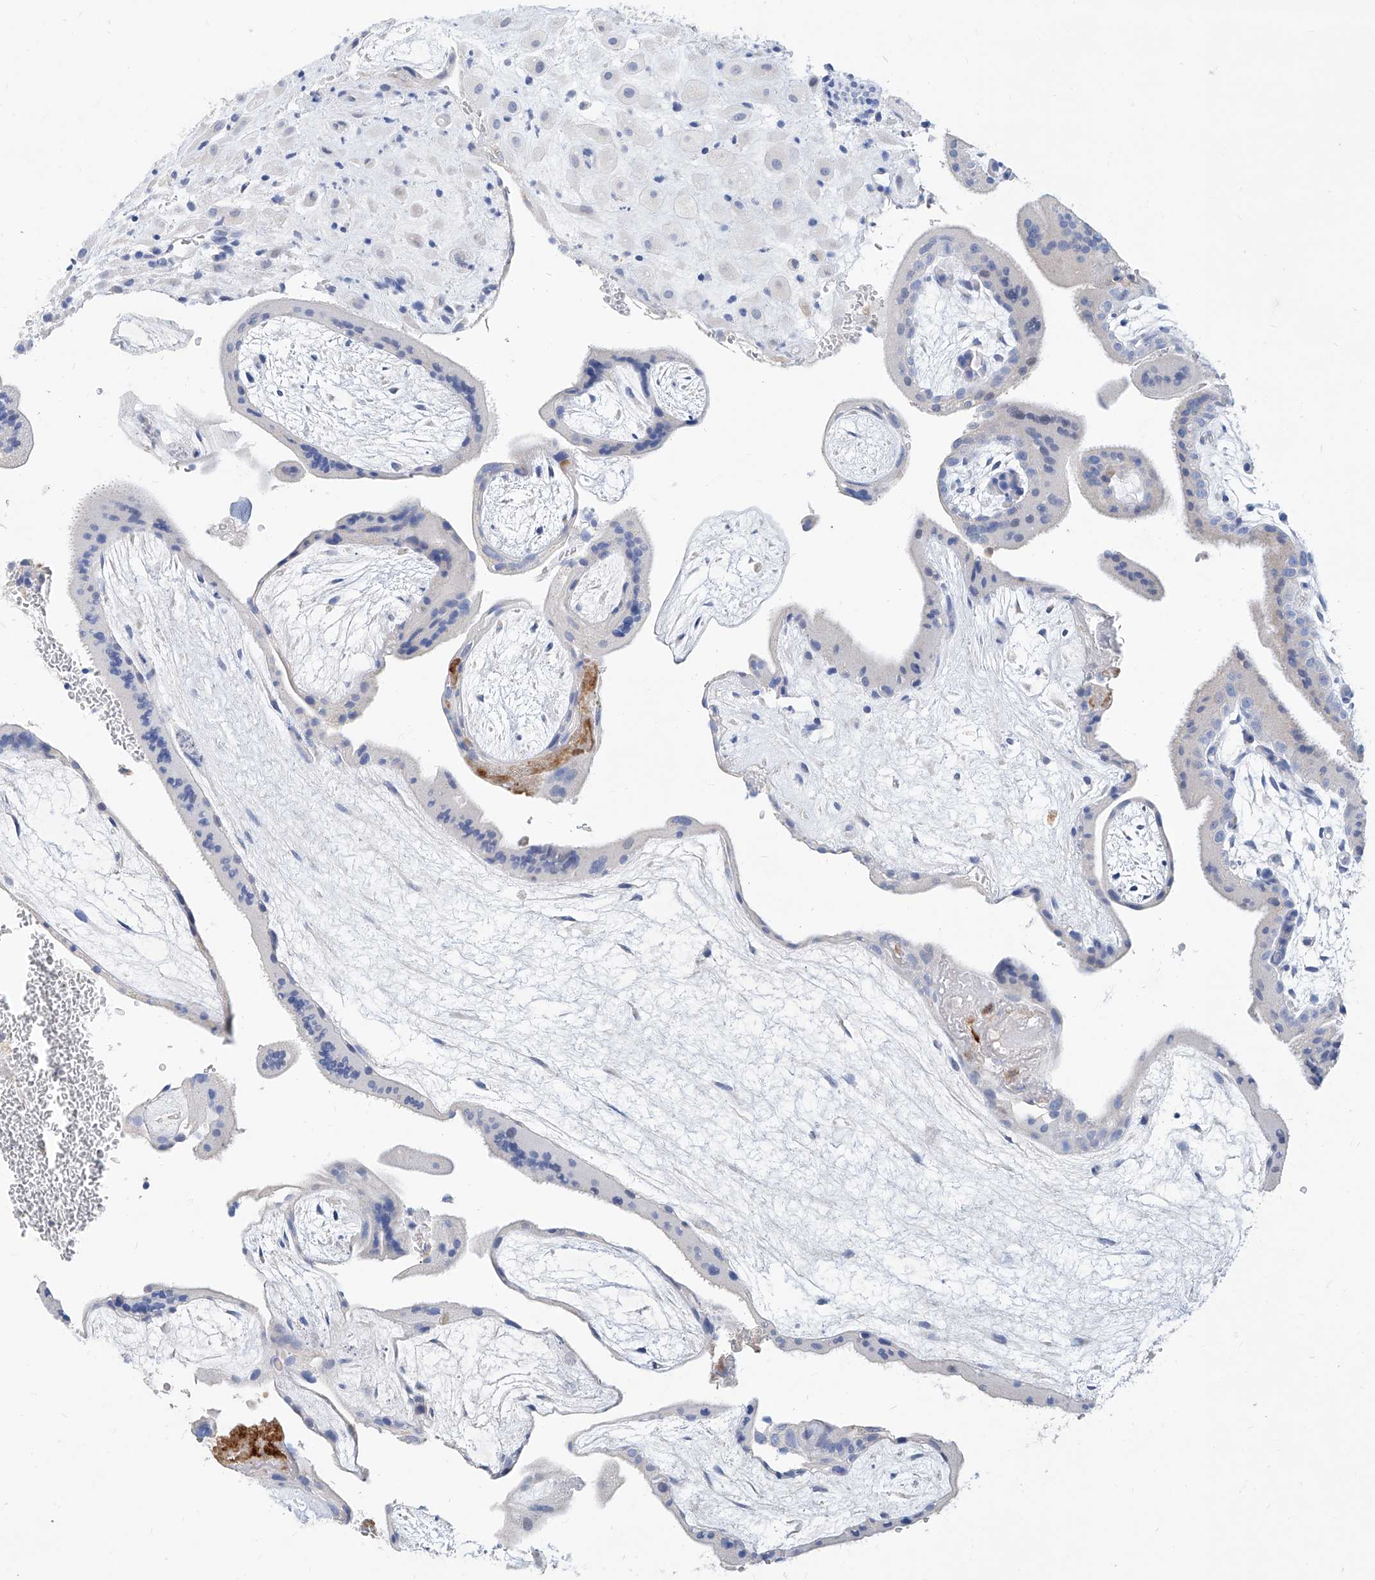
{"staining": {"intensity": "negative", "quantity": "none", "location": "none"}, "tissue": "placenta", "cell_type": "Decidual cells", "image_type": "normal", "snomed": [{"axis": "morphology", "description": "Normal tissue, NOS"}, {"axis": "topography", "description": "Placenta"}], "caption": "A high-resolution histopathology image shows immunohistochemistry staining of benign placenta, which displays no significant expression in decidual cells.", "gene": "SLC25A29", "patient": {"sex": "female", "age": 35}}